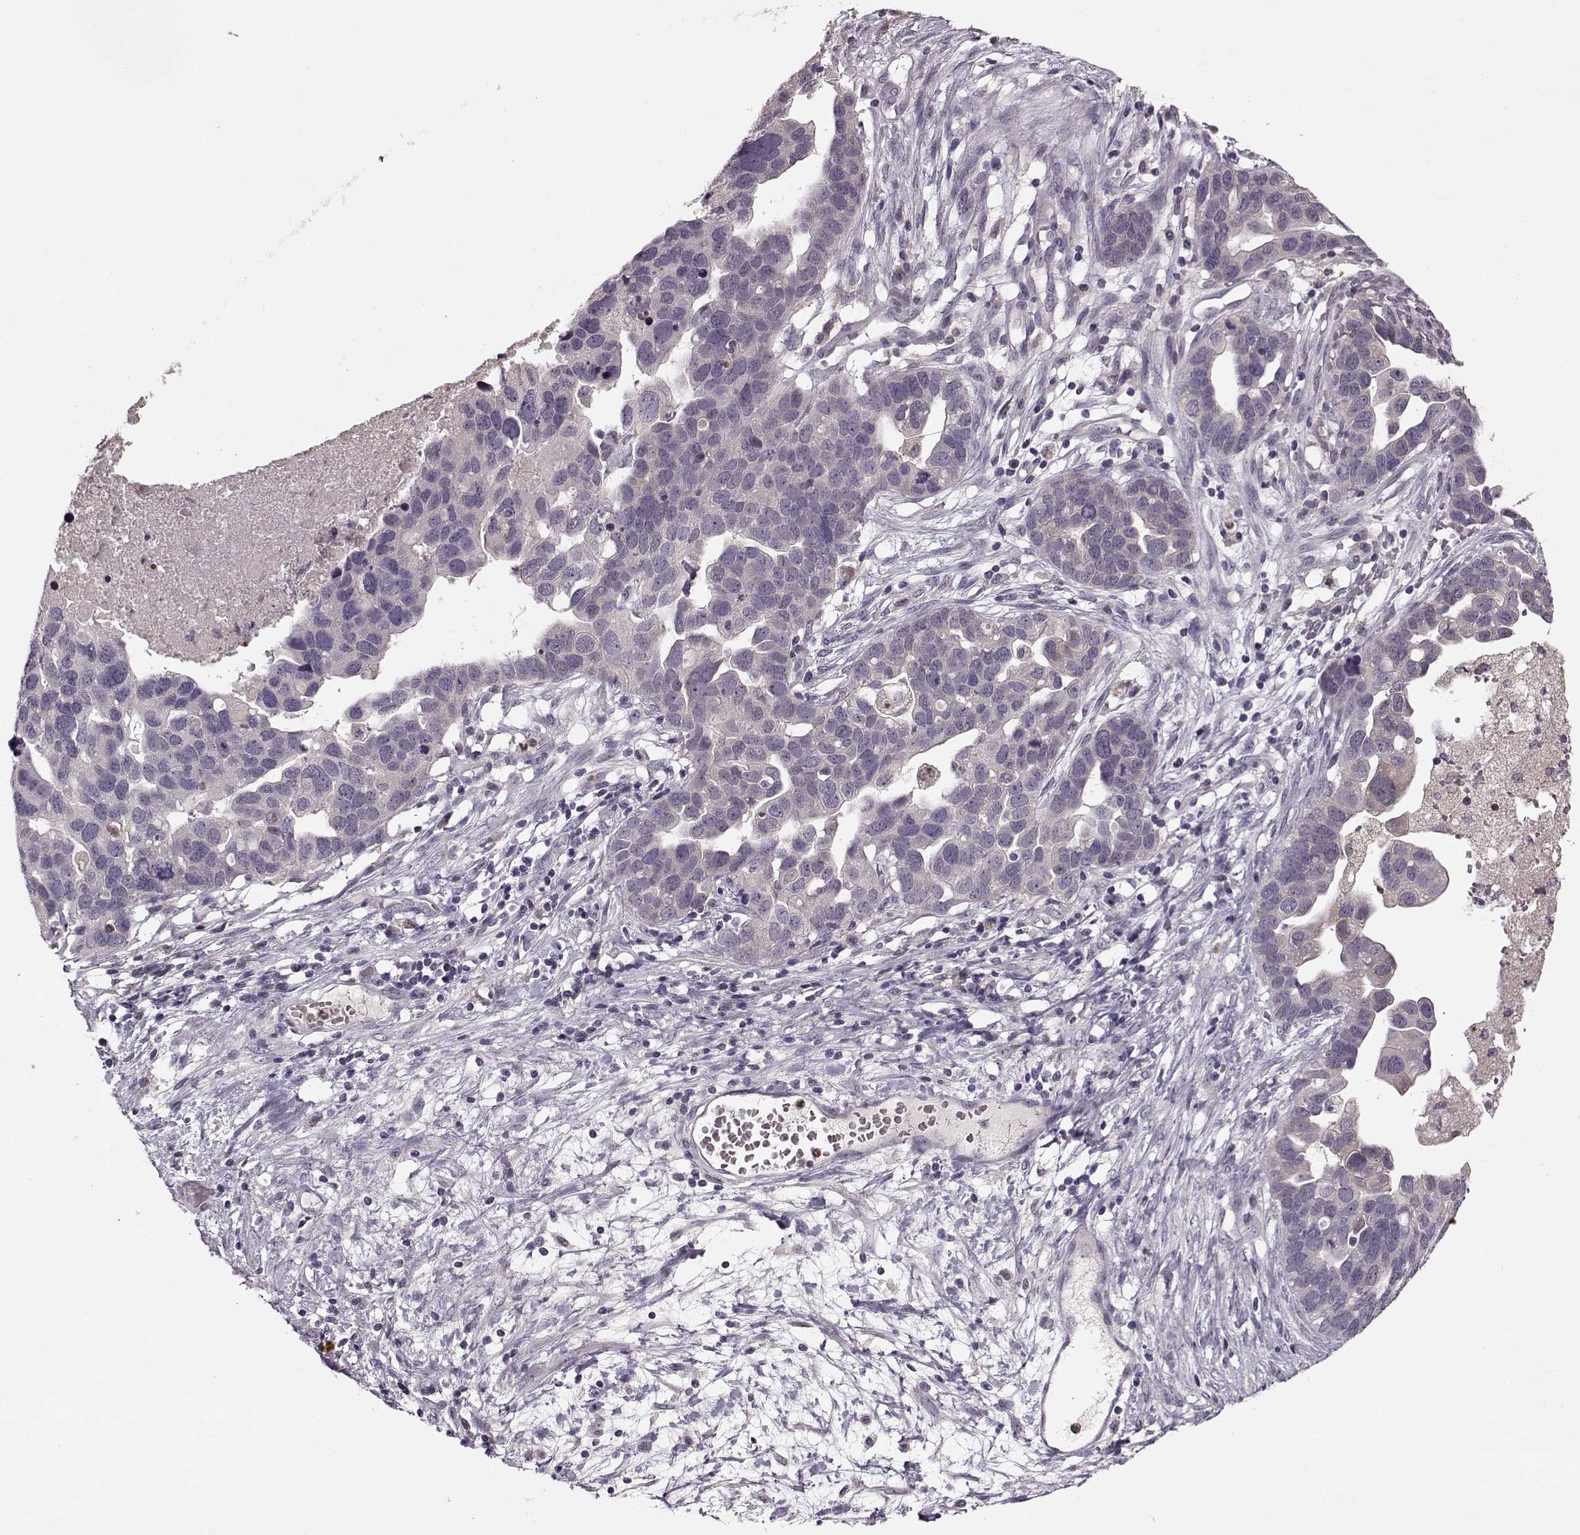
{"staining": {"intensity": "negative", "quantity": "none", "location": "none"}, "tissue": "ovarian cancer", "cell_type": "Tumor cells", "image_type": "cancer", "snomed": [{"axis": "morphology", "description": "Cystadenocarcinoma, serous, NOS"}, {"axis": "topography", "description": "Ovary"}], "caption": "Immunohistochemistry of serous cystadenocarcinoma (ovarian) demonstrates no expression in tumor cells.", "gene": "ACOT11", "patient": {"sex": "female", "age": 54}}